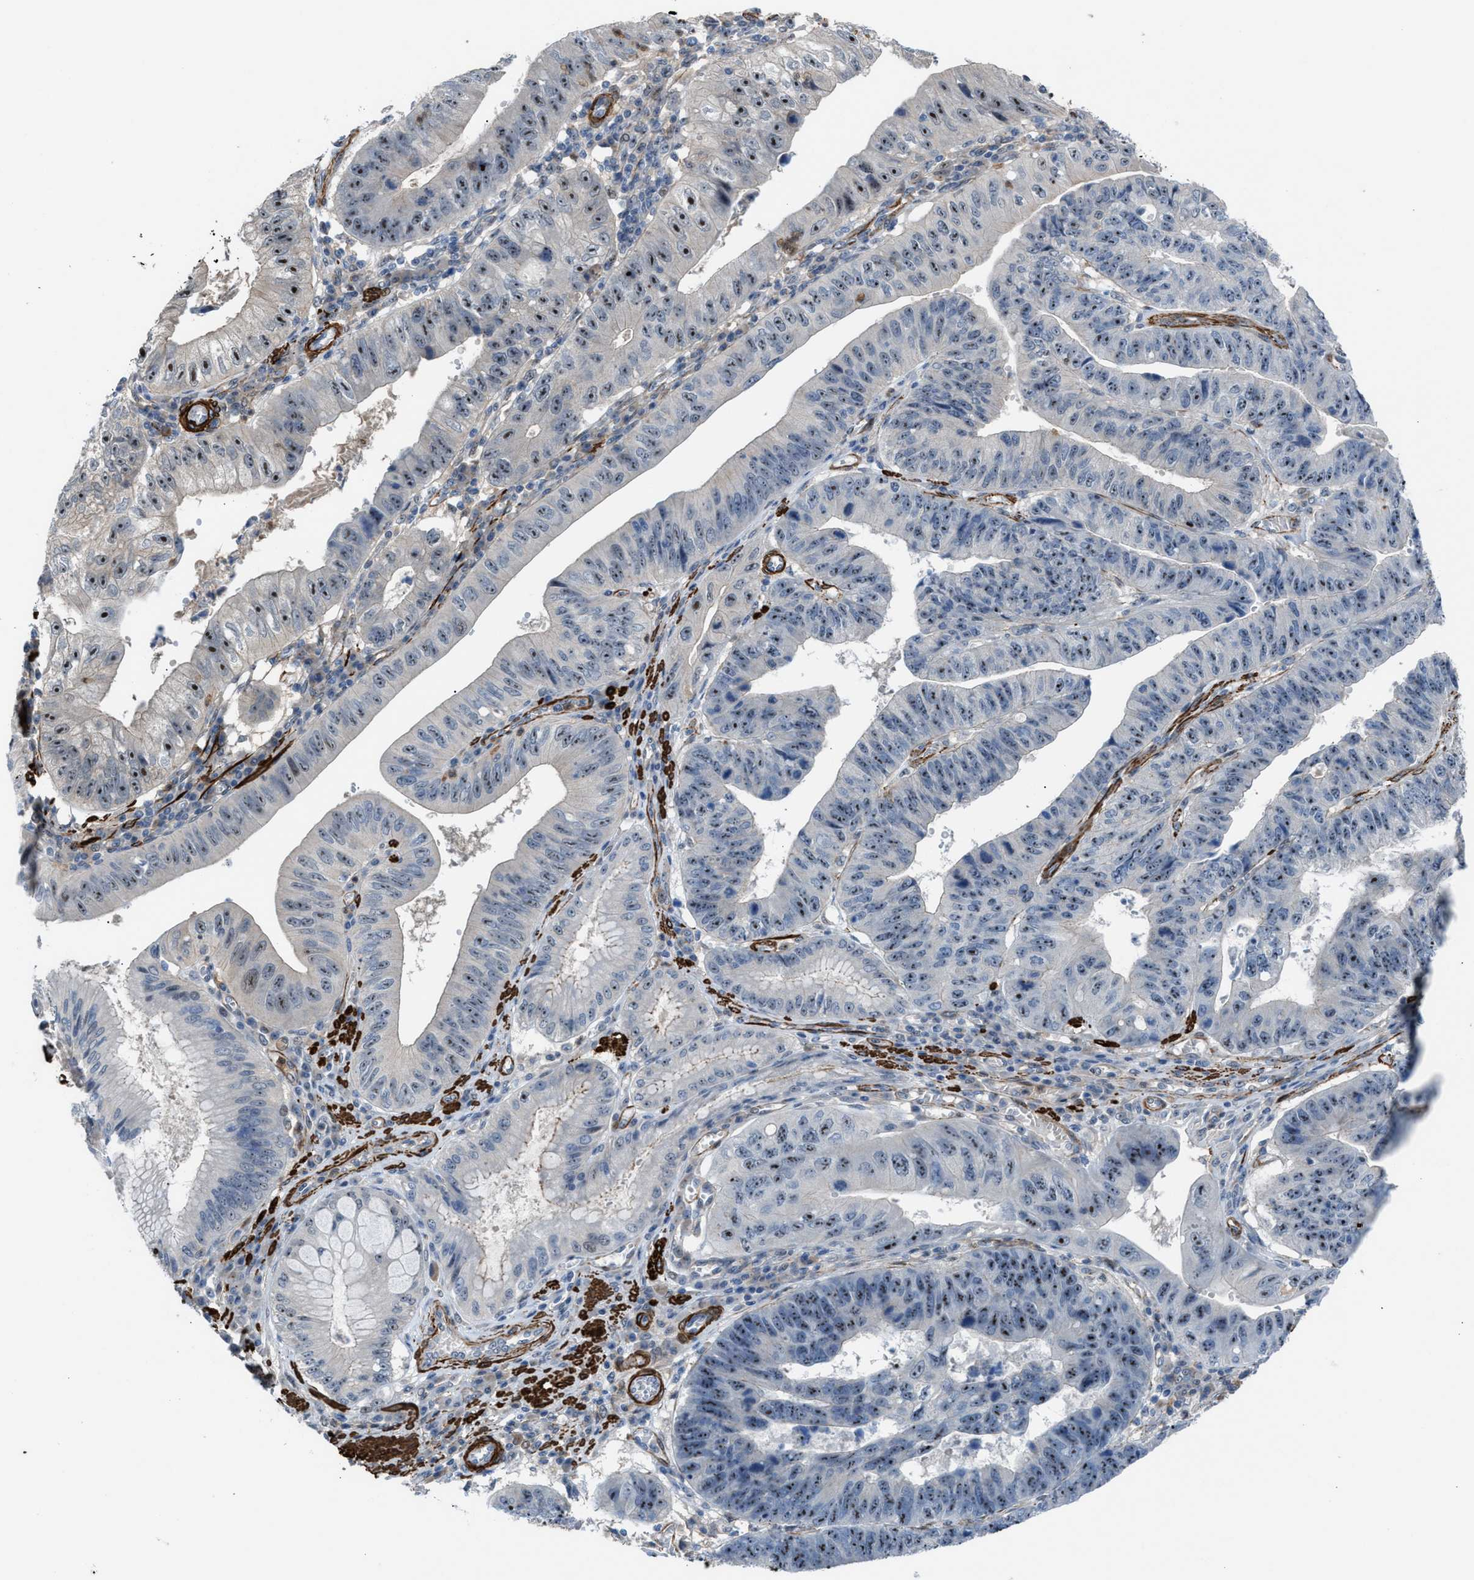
{"staining": {"intensity": "strong", "quantity": ">75%", "location": "nuclear"}, "tissue": "stomach cancer", "cell_type": "Tumor cells", "image_type": "cancer", "snomed": [{"axis": "morphology", "description": "Adenocarcinoma, NOS"}, {"axis": "topography", "description": "Stomach"}], "caption": "Brown immunohistochemical staining in human stomach adenocarcinoma shows strong nuclear staining in about >75% of tumor cells.", "gene": "NQO2", "patient": {"sex": "male", "age": 59}}